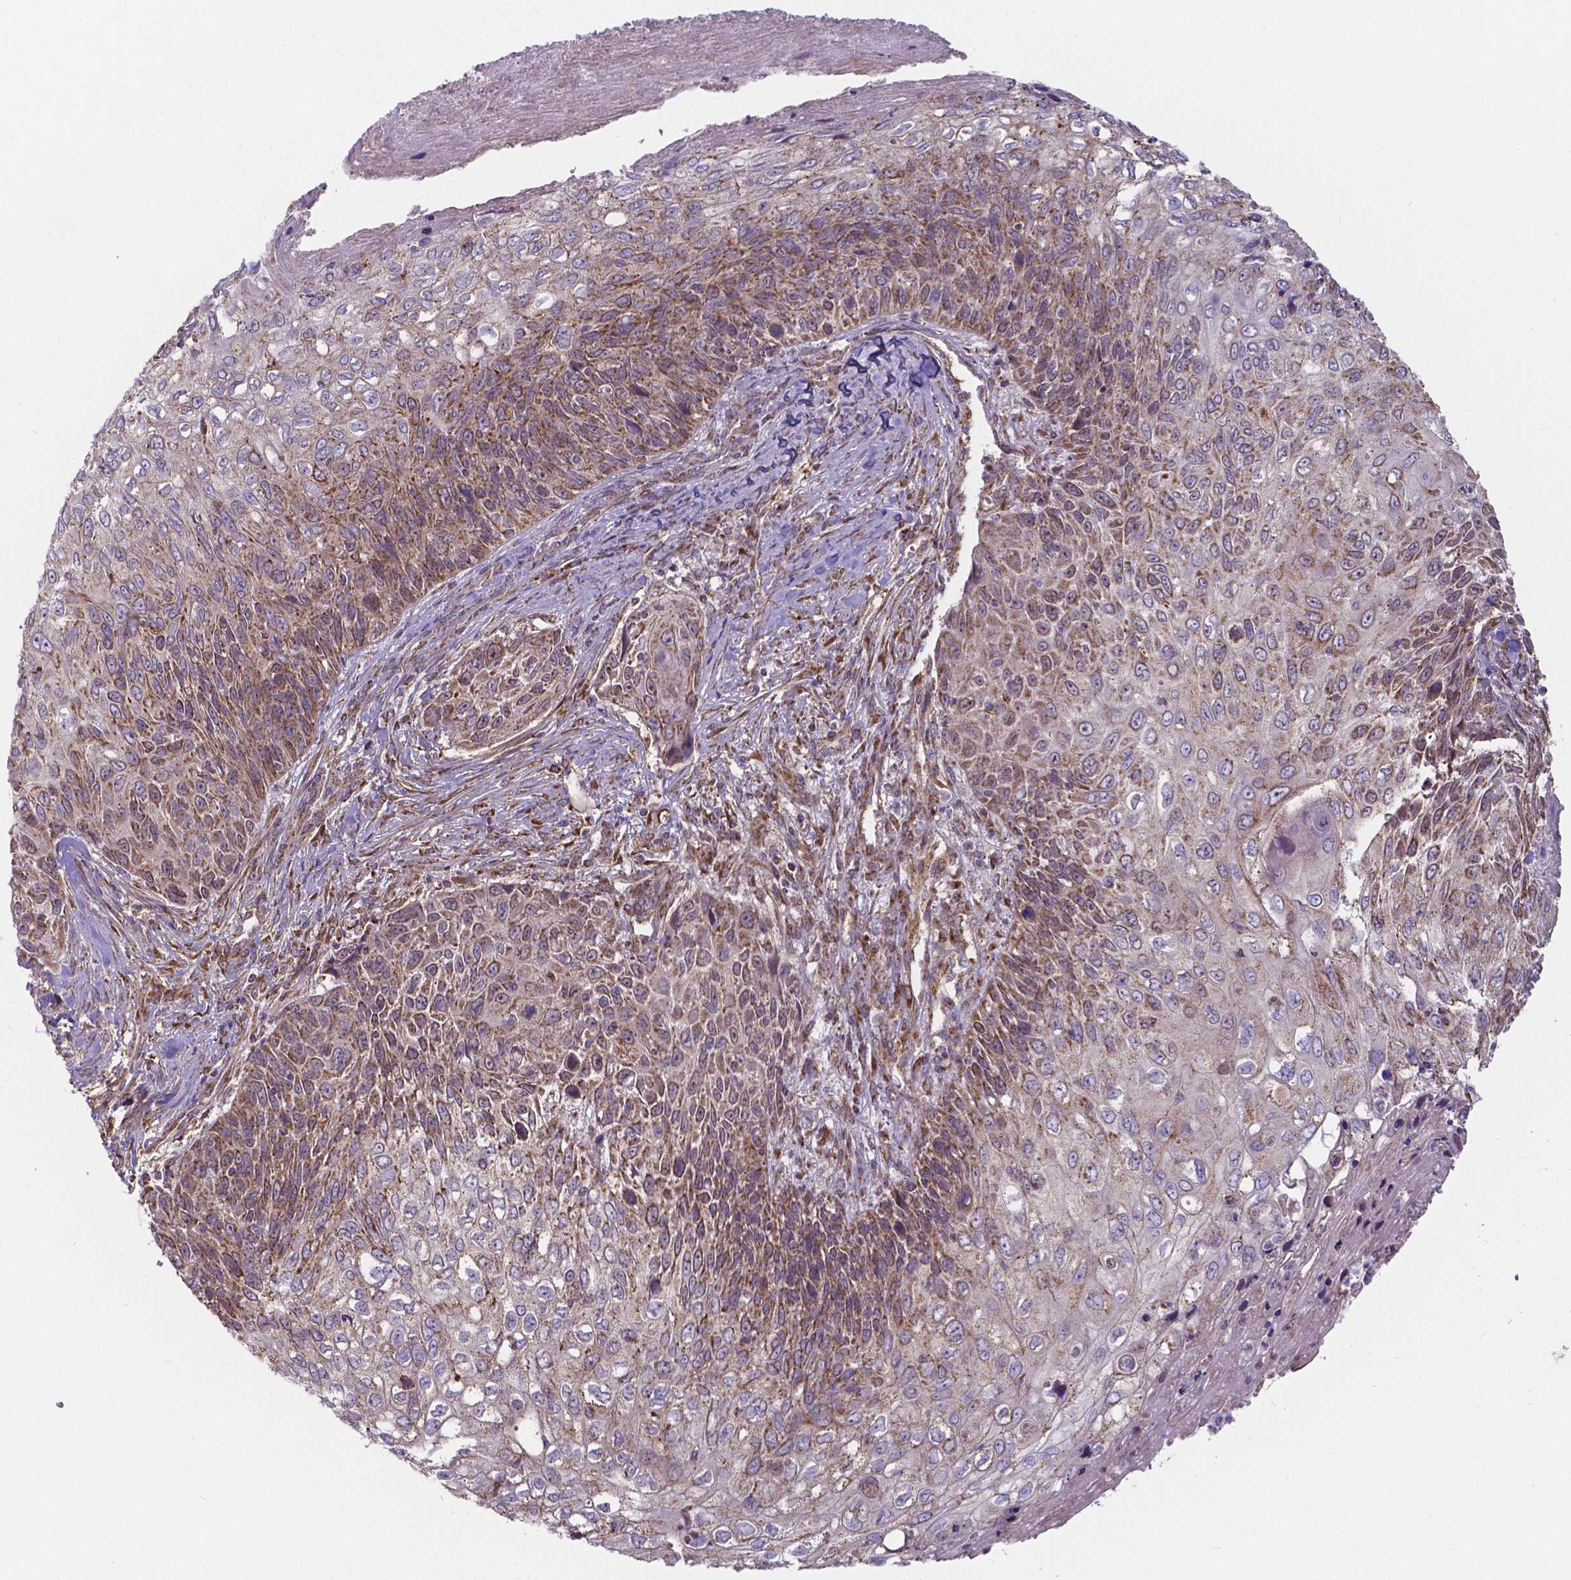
{"staining": {"intensity": "moderate", "quantity": "25%-75%", "location": "cytoplasmic/membranous"}, "tissue": "skin cancer", "cell_type": "Tumor cells", "image_type": "cancer", "snomed": [{"axis": "morphology", "description": "Squamous cell carcinoma, NOS"}, {"axis": "topography", "description": "Skin"}], "caption": "Protein staining of skin cancer tissue exhibits moderate cytoplasmic/membranous expression in about 25%-75% of tumor cells.", "gene": "FAM114A1", "patient": {"sex": "male", "age": 92}}